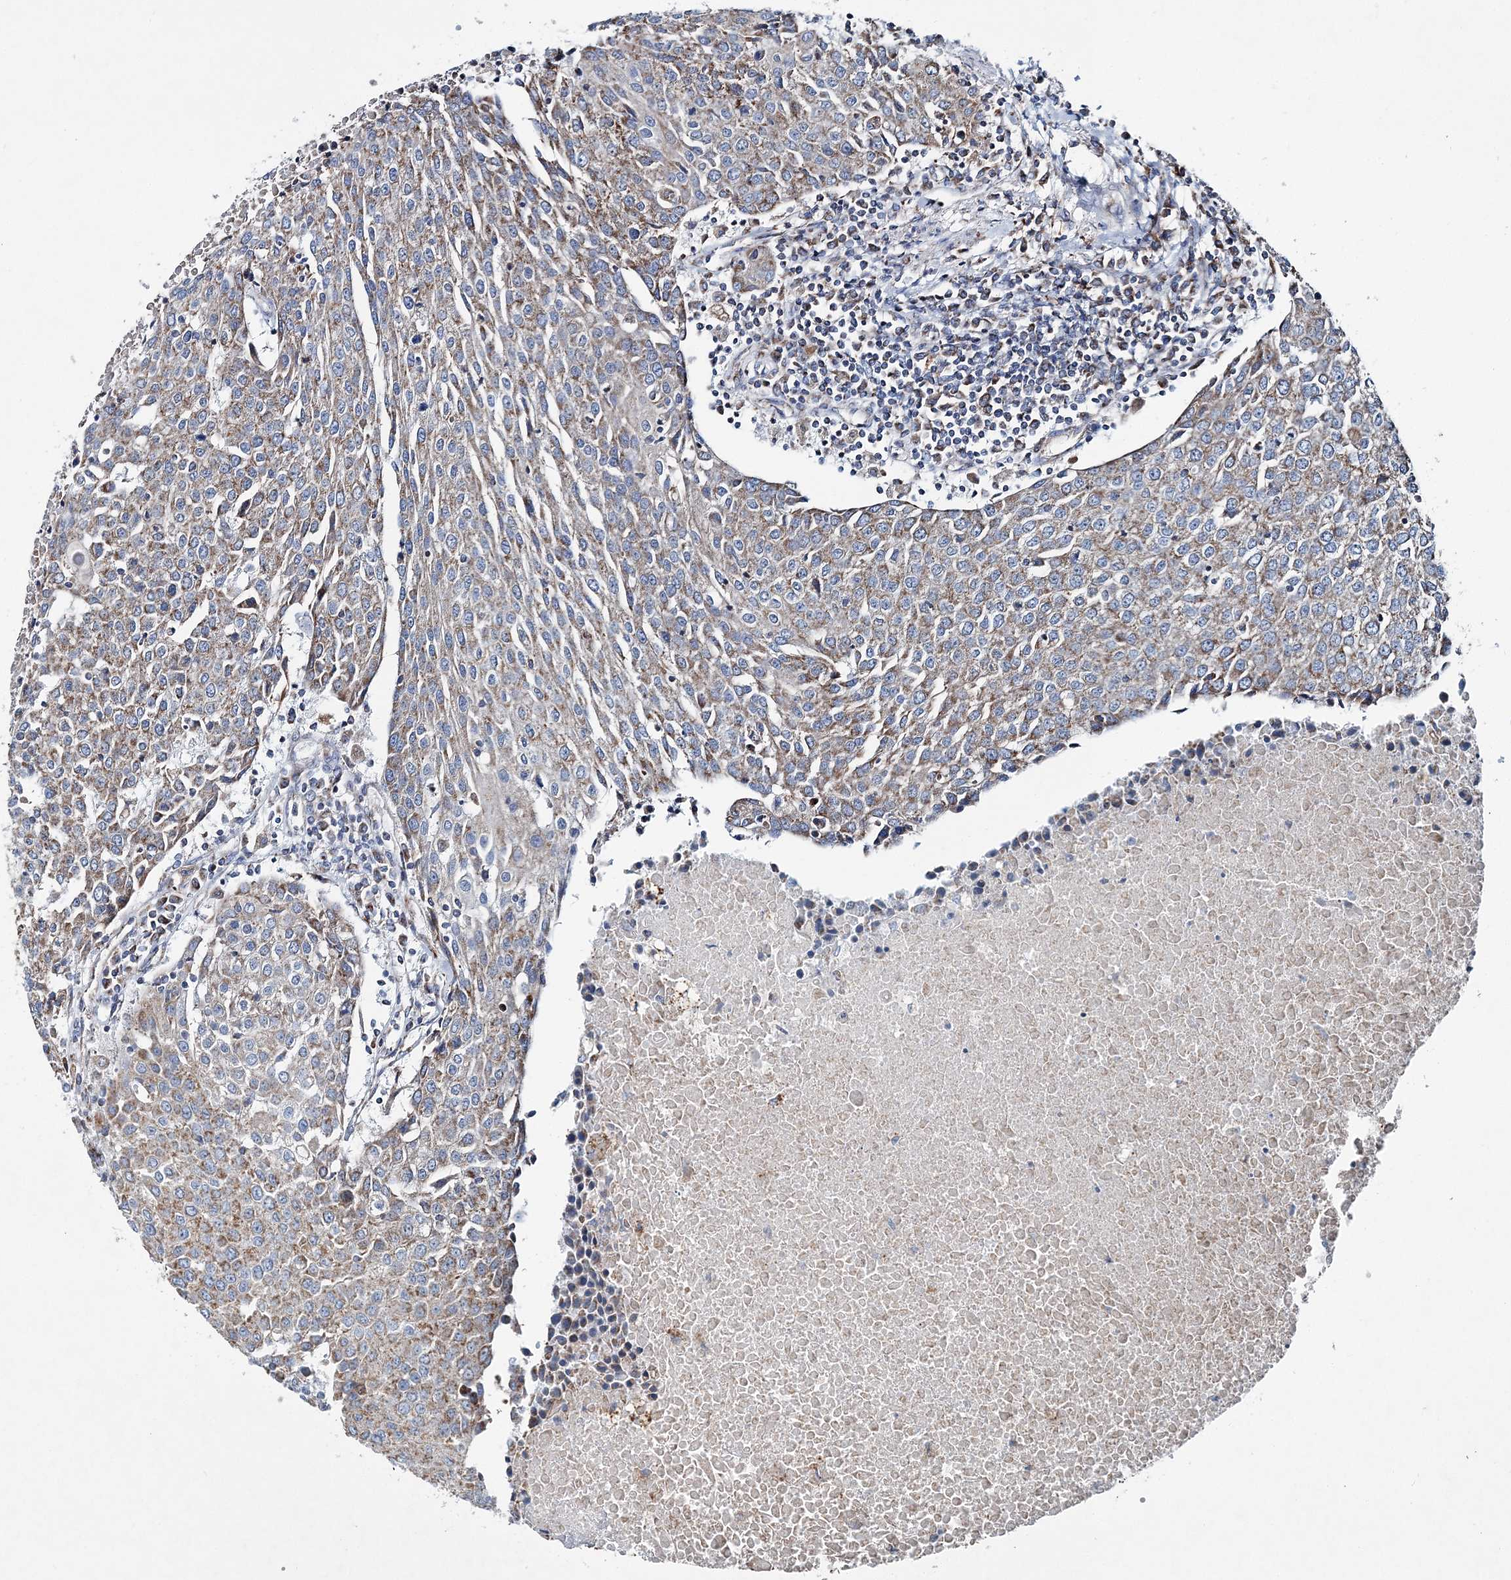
{"staining": {"intensity": "moderate", "quantity": "25%-75%", "location": "cytoplasmic/membranous"}, "tissue": "urothelial cancer", "cell_type": "Tumor cells", "image_type": "cancer", "snomed": [{"axis": "morphology", "description": "Urothelial carcinoma, High grade"}, {"axis": "topography", "description": "Urinary bladder"}], "caption": "A brown stain shows moderate cytoplasmic/membranous staining of a protein in urothelial cancer tumor cells. The staining was performed using DAB to visualize the protein expression in brown, while the nuclei were stained in blue with hematoxylin (Magnification: 20x).", "gene": "SPAG16", "patient": {"sex": "female", "age": 85}}